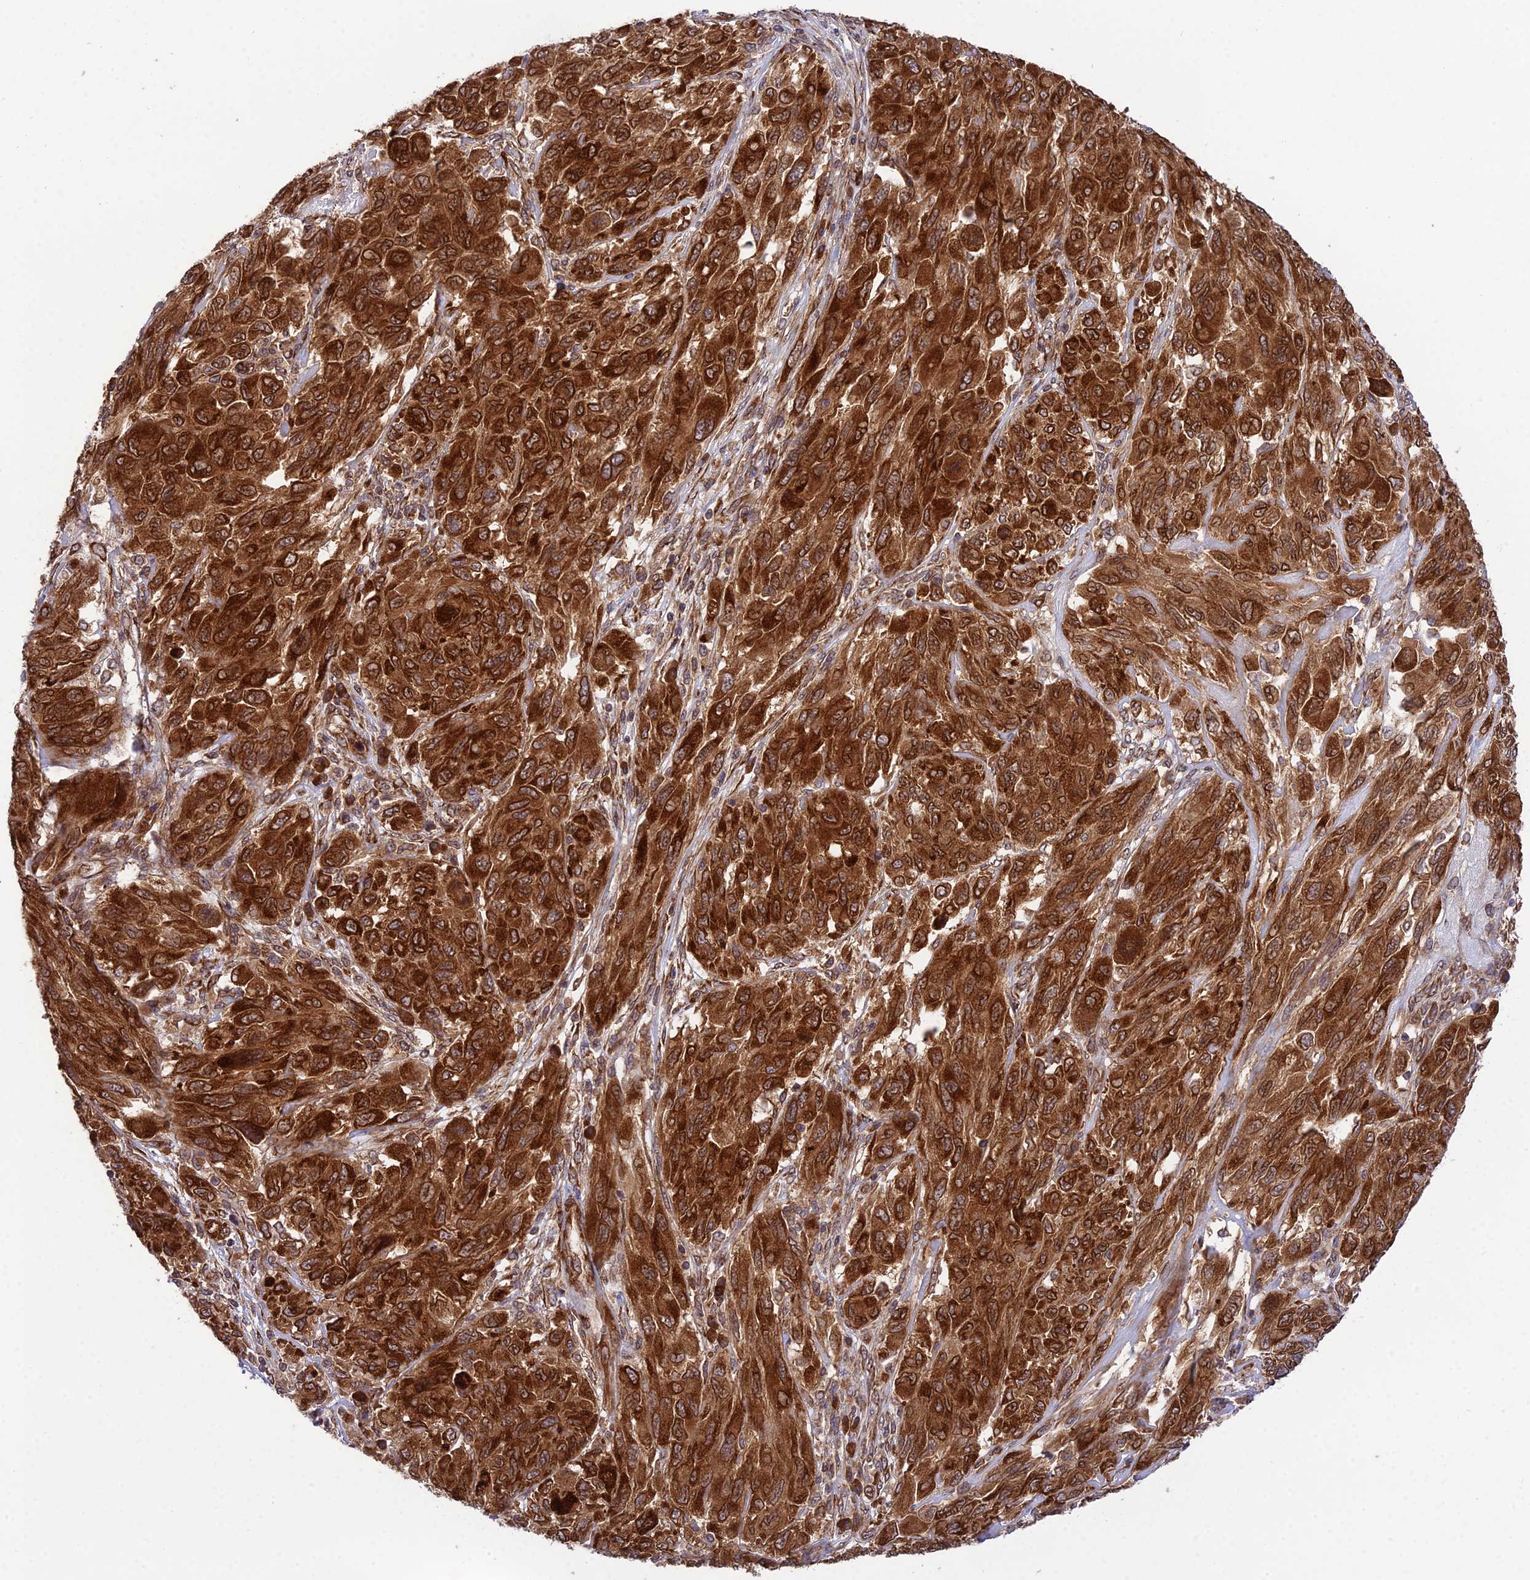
{"staining": {"intensity": "strong", "quantity": ">75%", "location": "cytoplasmic/membranous"}, "tissue": "melanoma", "cell_type": "Tumor cells", "image_type": "cancer", "snomed": [{"axis": "morphology", "description": "Malignant melanoma, NOS"}, {"axis": "topography", "description": "Skin"}], "caption": "Human melanoma stained with a protein marker exhibits strong staining in tumor cells.", "gene": "DHCR7", "patient": {"sex": "female", "age": 91}}